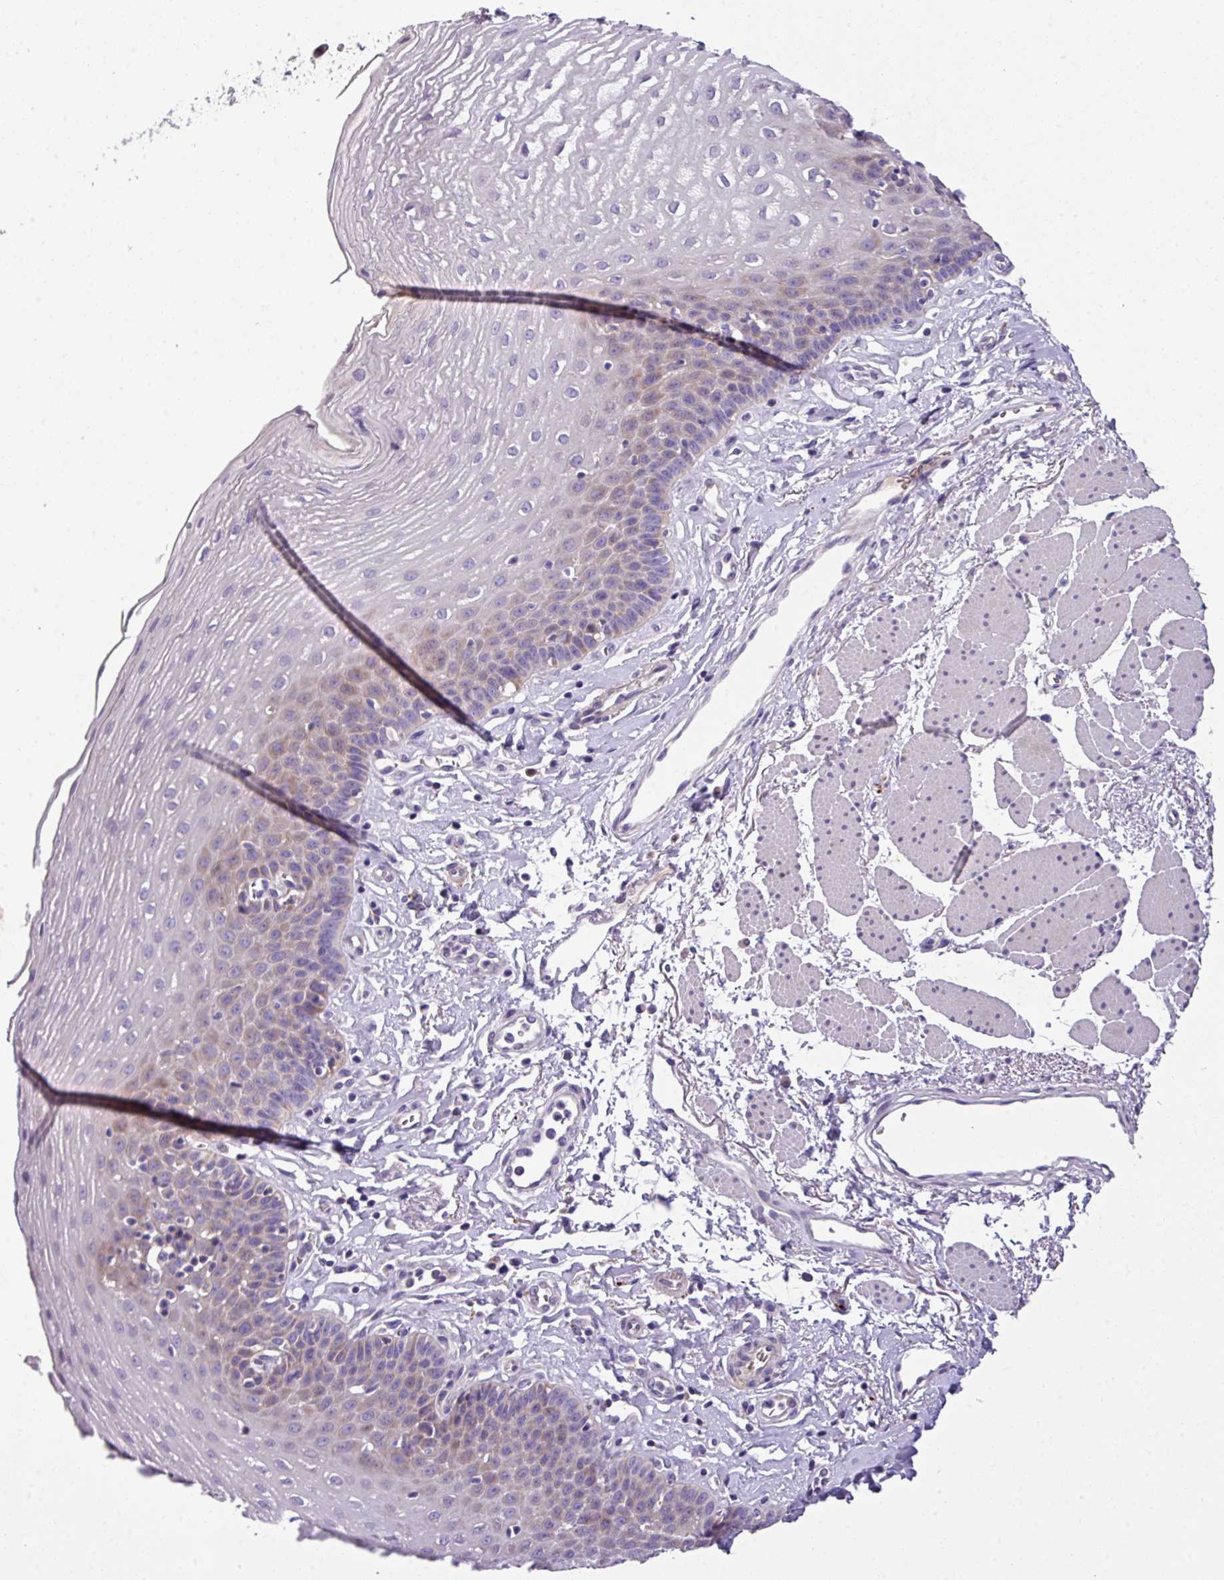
{"staining": {"intensity": "weak", "quantity": "25%-75%", "location": "cytoplasmic/membranous"}, "tissue": "esophagus", "cell_type": "Squamous epithelial cells", "image_type": "normal", "snomed": [{"axis": "morphology", "description": "Normal tissue, NOS"}, {"axis": "topography", "description": "Esophagus"}], "caption": "There is low levels of weak cytoplasmic/membranous expression in squamous epithelial cells of benign esophagus, as demonstrated by immunohistochemical staining (brown color).", "gene": "ANXA2R", "patient": {"sex": "female", "age": 81}}